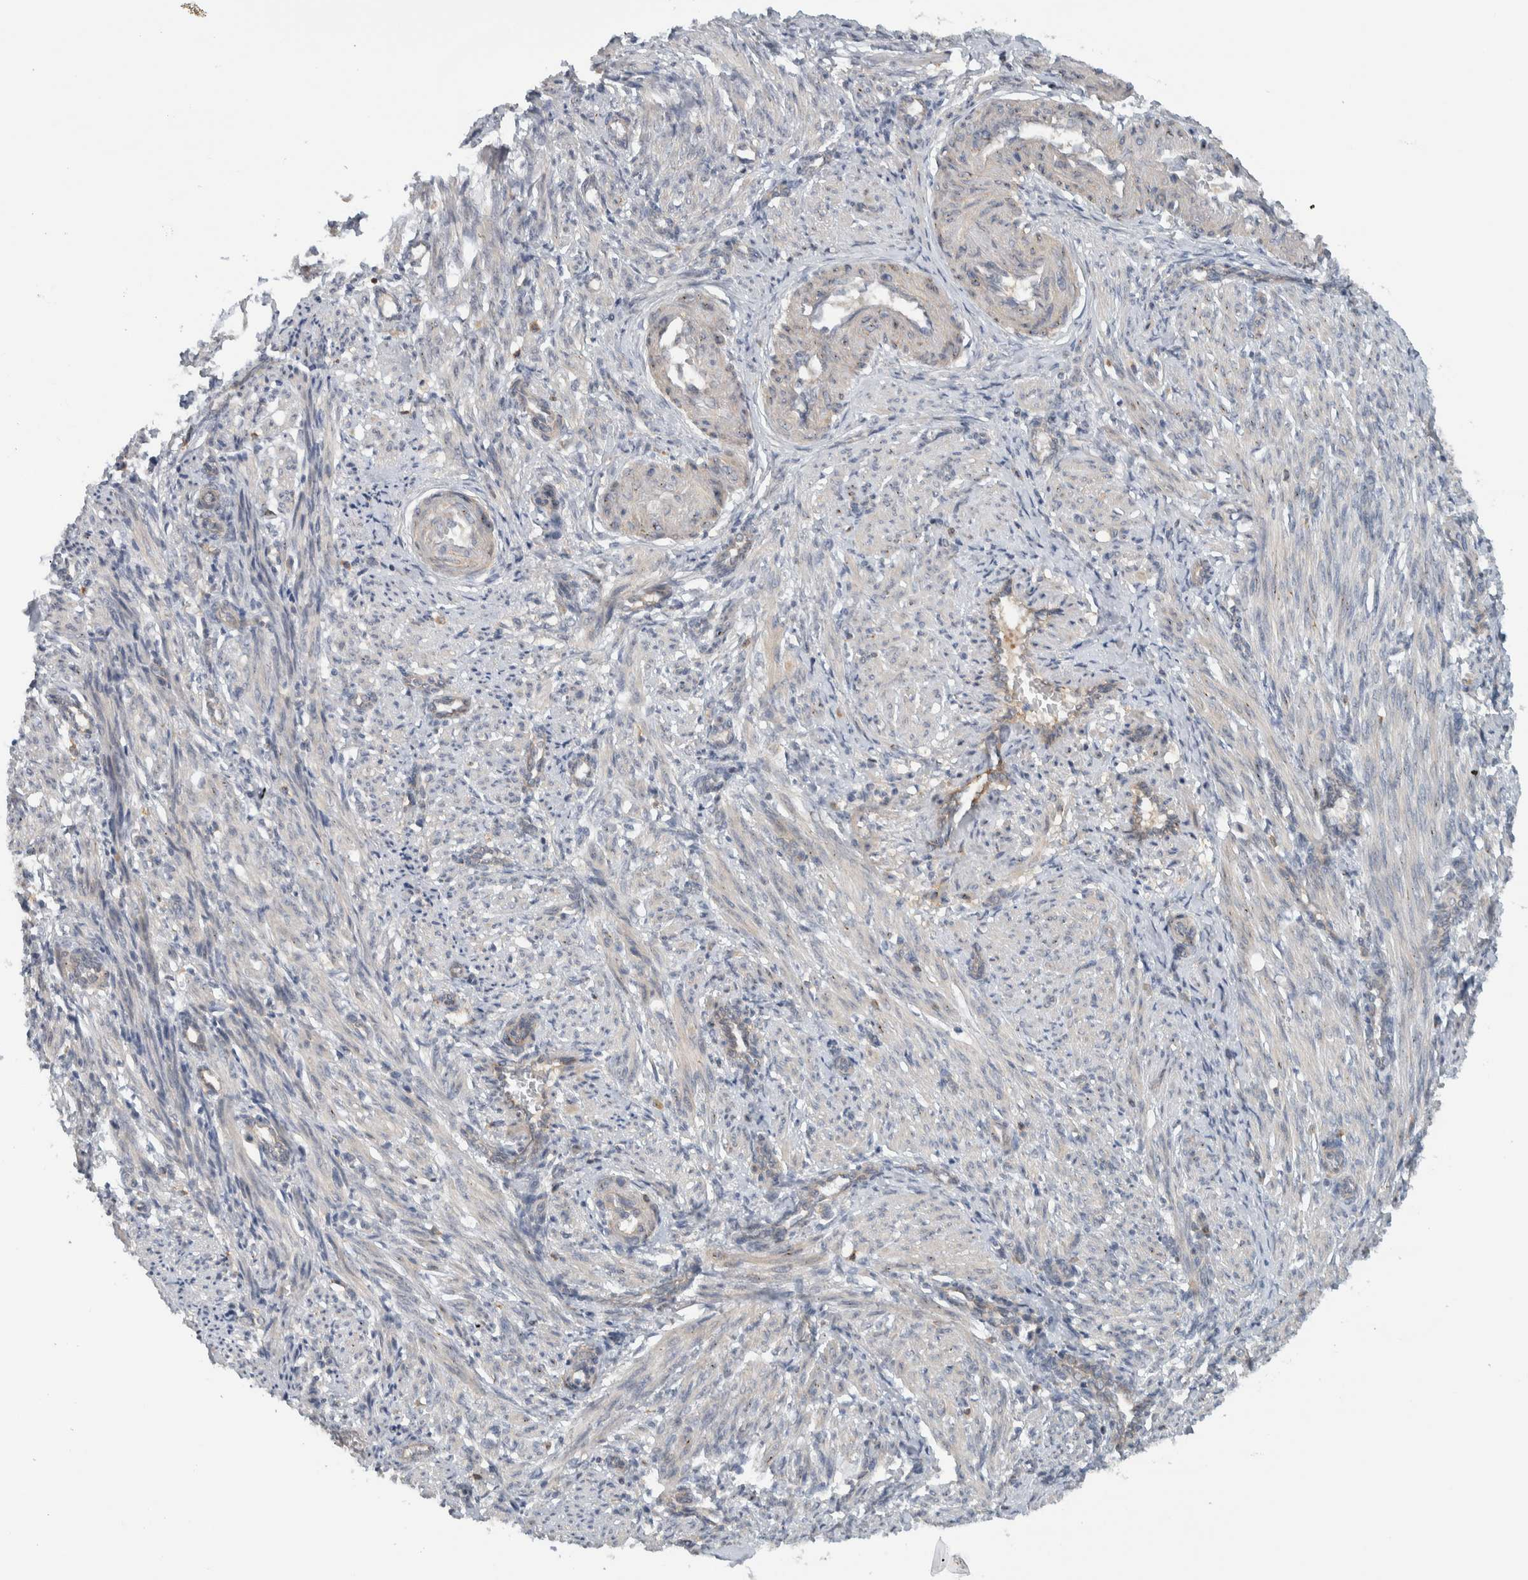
{"staining": {"intensity": "weak", "quantity": "25%-75%", "location": "cytoplasmic/membranous"}, "tissue": "smooth muscle", "cell_type": "Smooth muscle cells", "image_type": "normal", "snomed": [{"axis": "morphology", "description": "Normal tissue, NOS"}, {"axis": "topography", "description": "Endometrium"}], "caption": "Weak cytoplasmic/membranous expression is appreciated in approximately 25%-75% of smooth muscle cells in normal smooth muscle. Nuclei are stained in blue.", "gene": "MPRIP", "patient": {"sex": "female", "age": 33}}